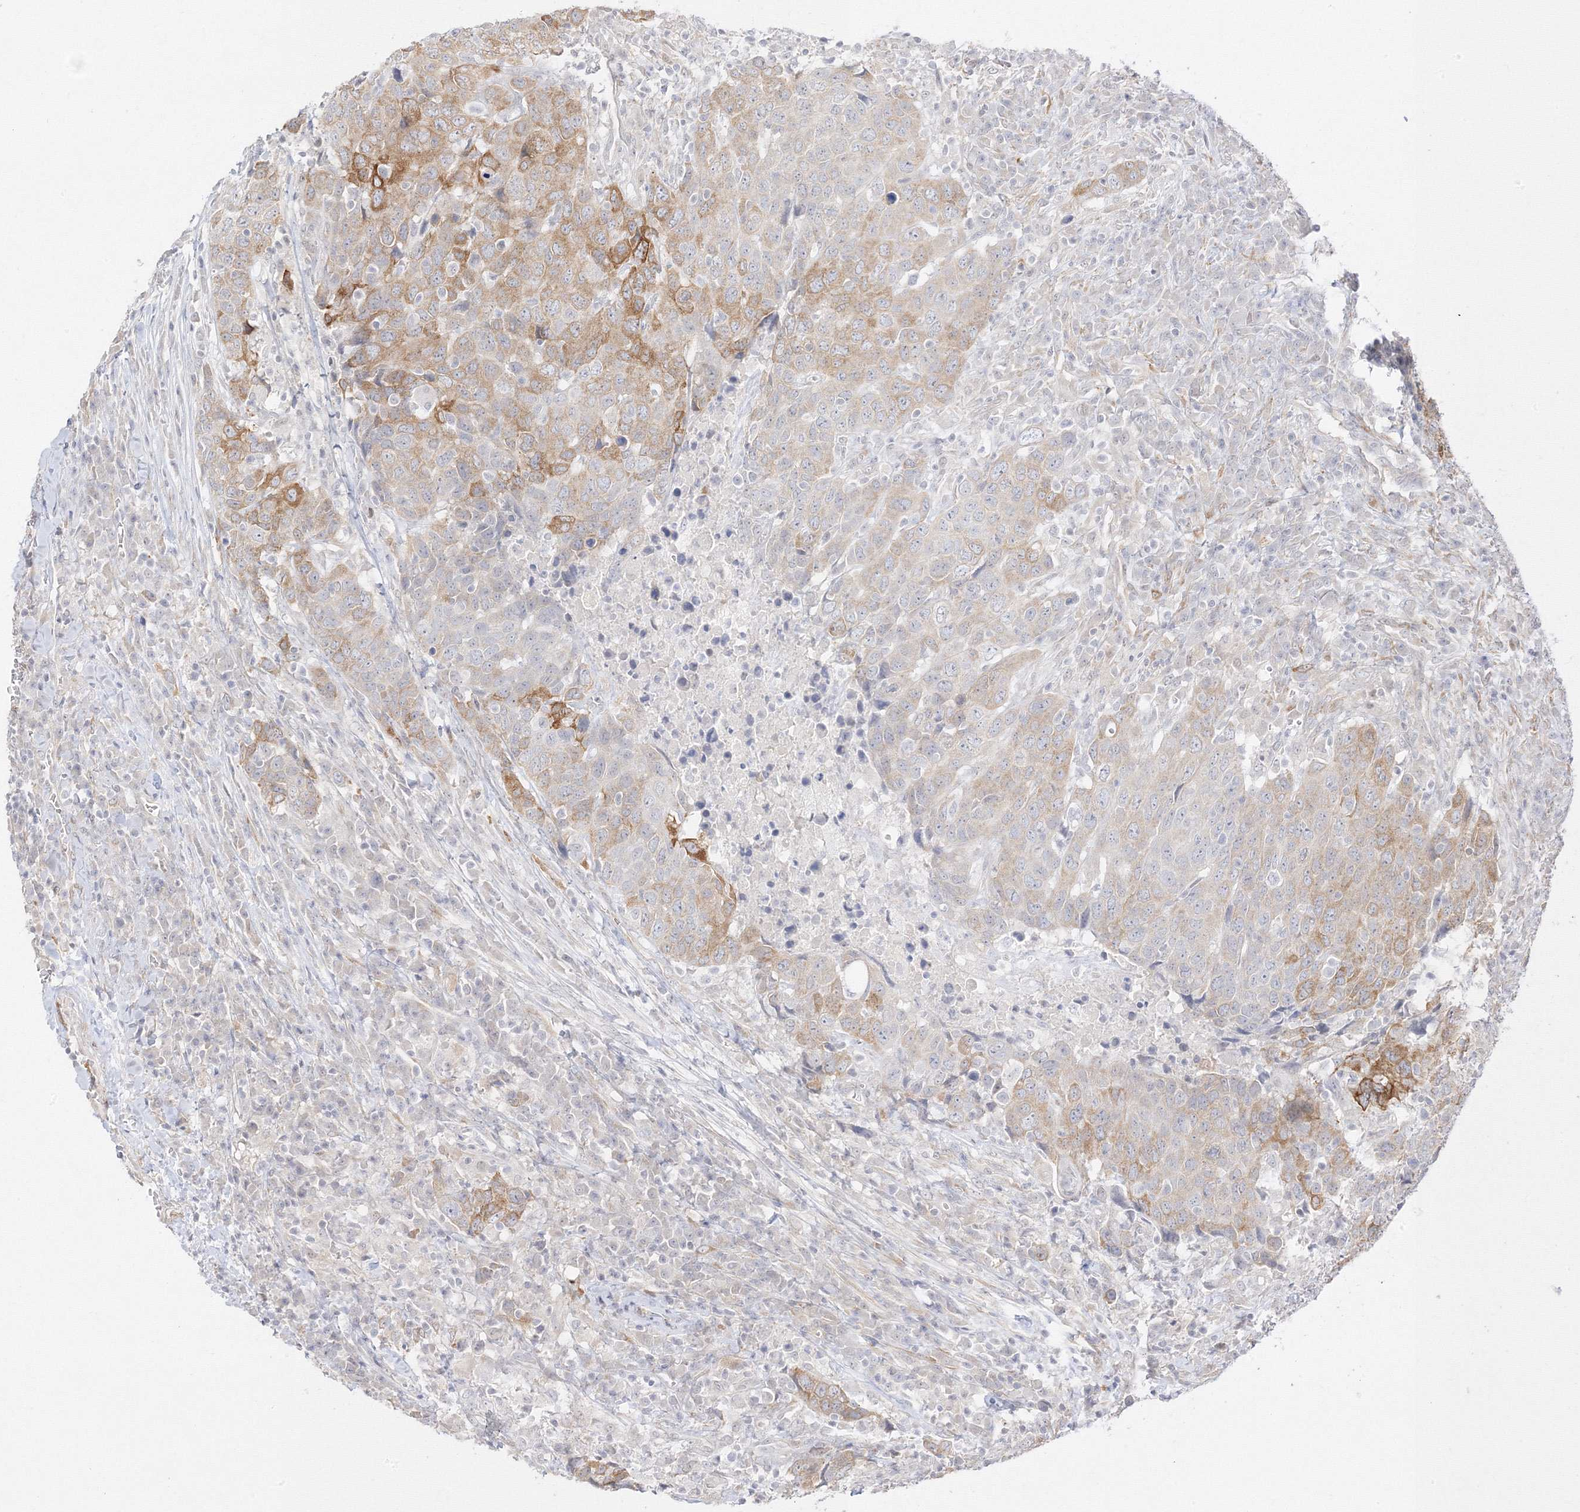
{"staining": {"intensity": "moderate", "quantity": "<25%", "location": "cytoplasmic/membranous"}, "tissue": "head and neck cancer", "cell_type": "Tumor cells", "image_type": "cancer", "snomed": [{"axis": "morphology", "description": "Squamous cell carcinoma, NOS"}, {"axis": "topography", "description": "Head-Neck"}], "caption": "This photomicrograph demonstrates squamous cell carcinoma (head and neck) stained with immunohistochemistry to label a protein in brown. The cytoplasmic/membranous of tumor cells show moderate positivity for the protein. Nuclei are counter-stained blue.", "gene": "C2CD2", "patient": {"sex": "male", "age": 66}}